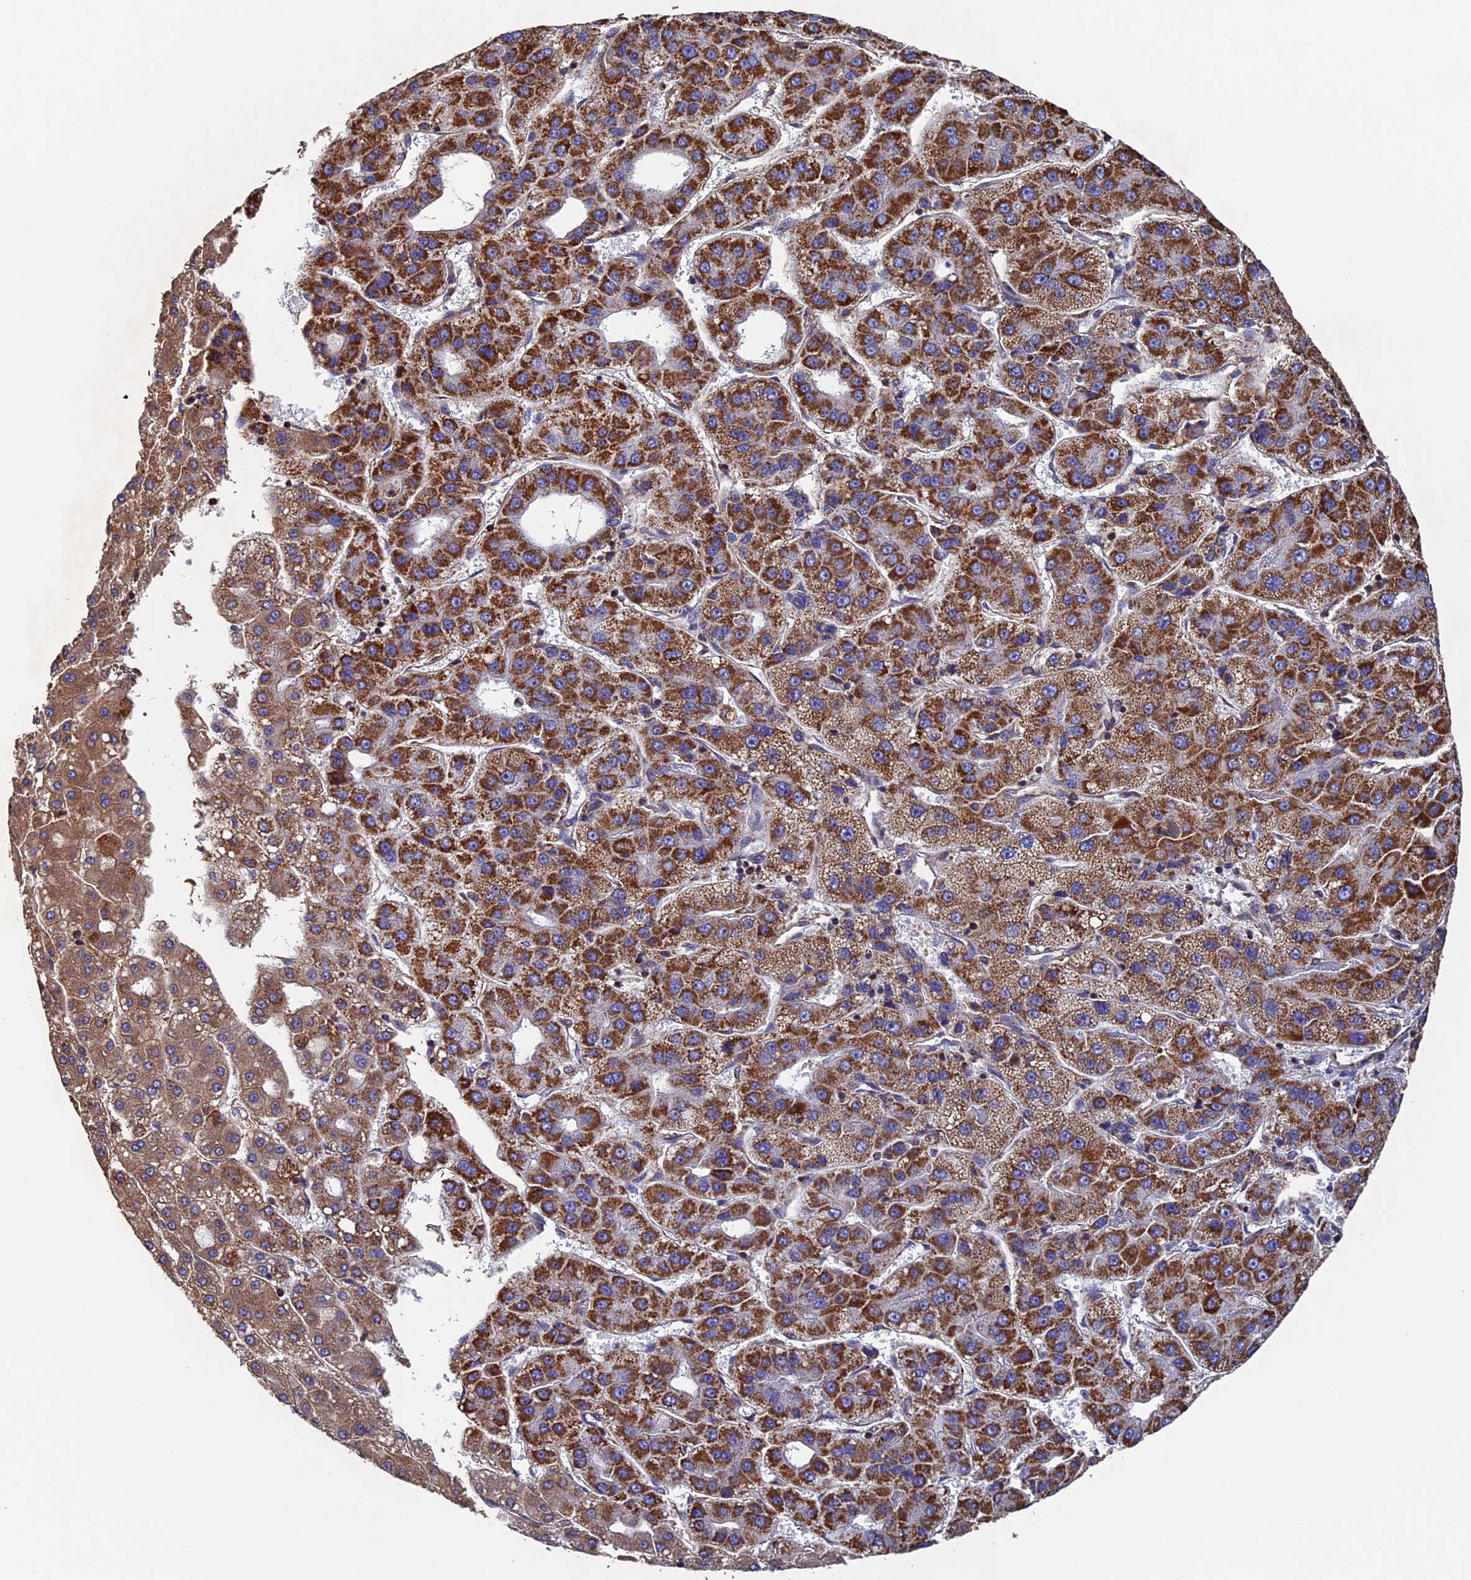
{"staining": {"intensity": "strong", "quantity": "25%-75%", "location": "cytoplasmic/membranous"}, "tissue": "liver cancer", "cell_type": "Tumor cells", "image_type": "cancer", "snomed": [{"axis": "morphology", "description": "Carcinoma, Hepatocellular, NOS"}, {"axis": "topography", "description": "Liver"}], "caption": "Hepatocellular carcinoma (liver) stained with IHC displays strong cytoplasmic/membranous positivity in about 25%-75% of tumor cells.", "gene": "ADAT1", "patient": {"sex": "male", "age": 65}}